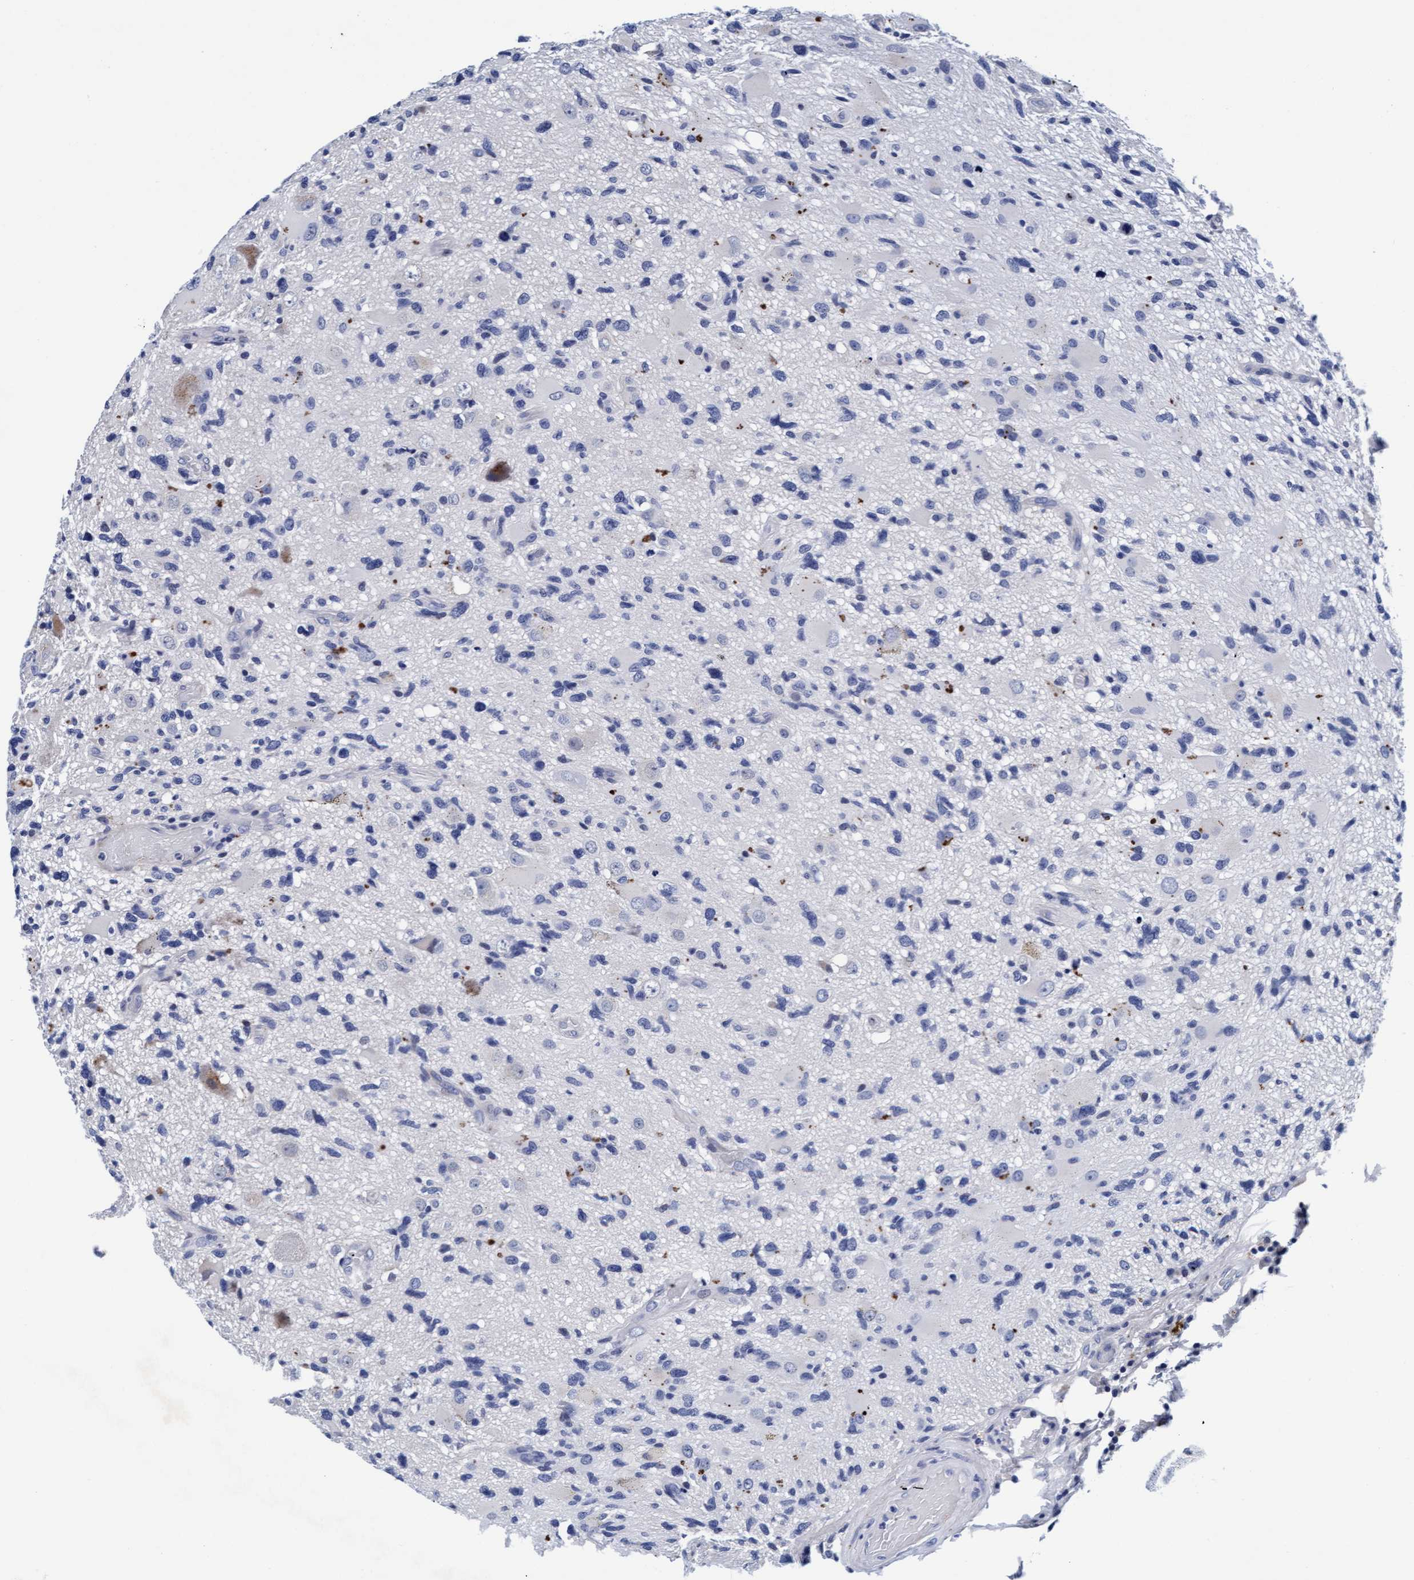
{"staining": {"intensity": "negative", "quantity": "none", "location": "none"}, "tissue": "glioma", "cell_type": "Tumor cells", "image_type": "cancer", "snomed": [{"axis": "morphology", "description": "Glioma, malignant, High grade"}, {"axis": "topography", "description": "Brain"}], "caption": "This is an IHC image of glioma. There is no expression in tumor cells.", "gene": "ARSG", "patient": {"sex": "male", "age": 33}}